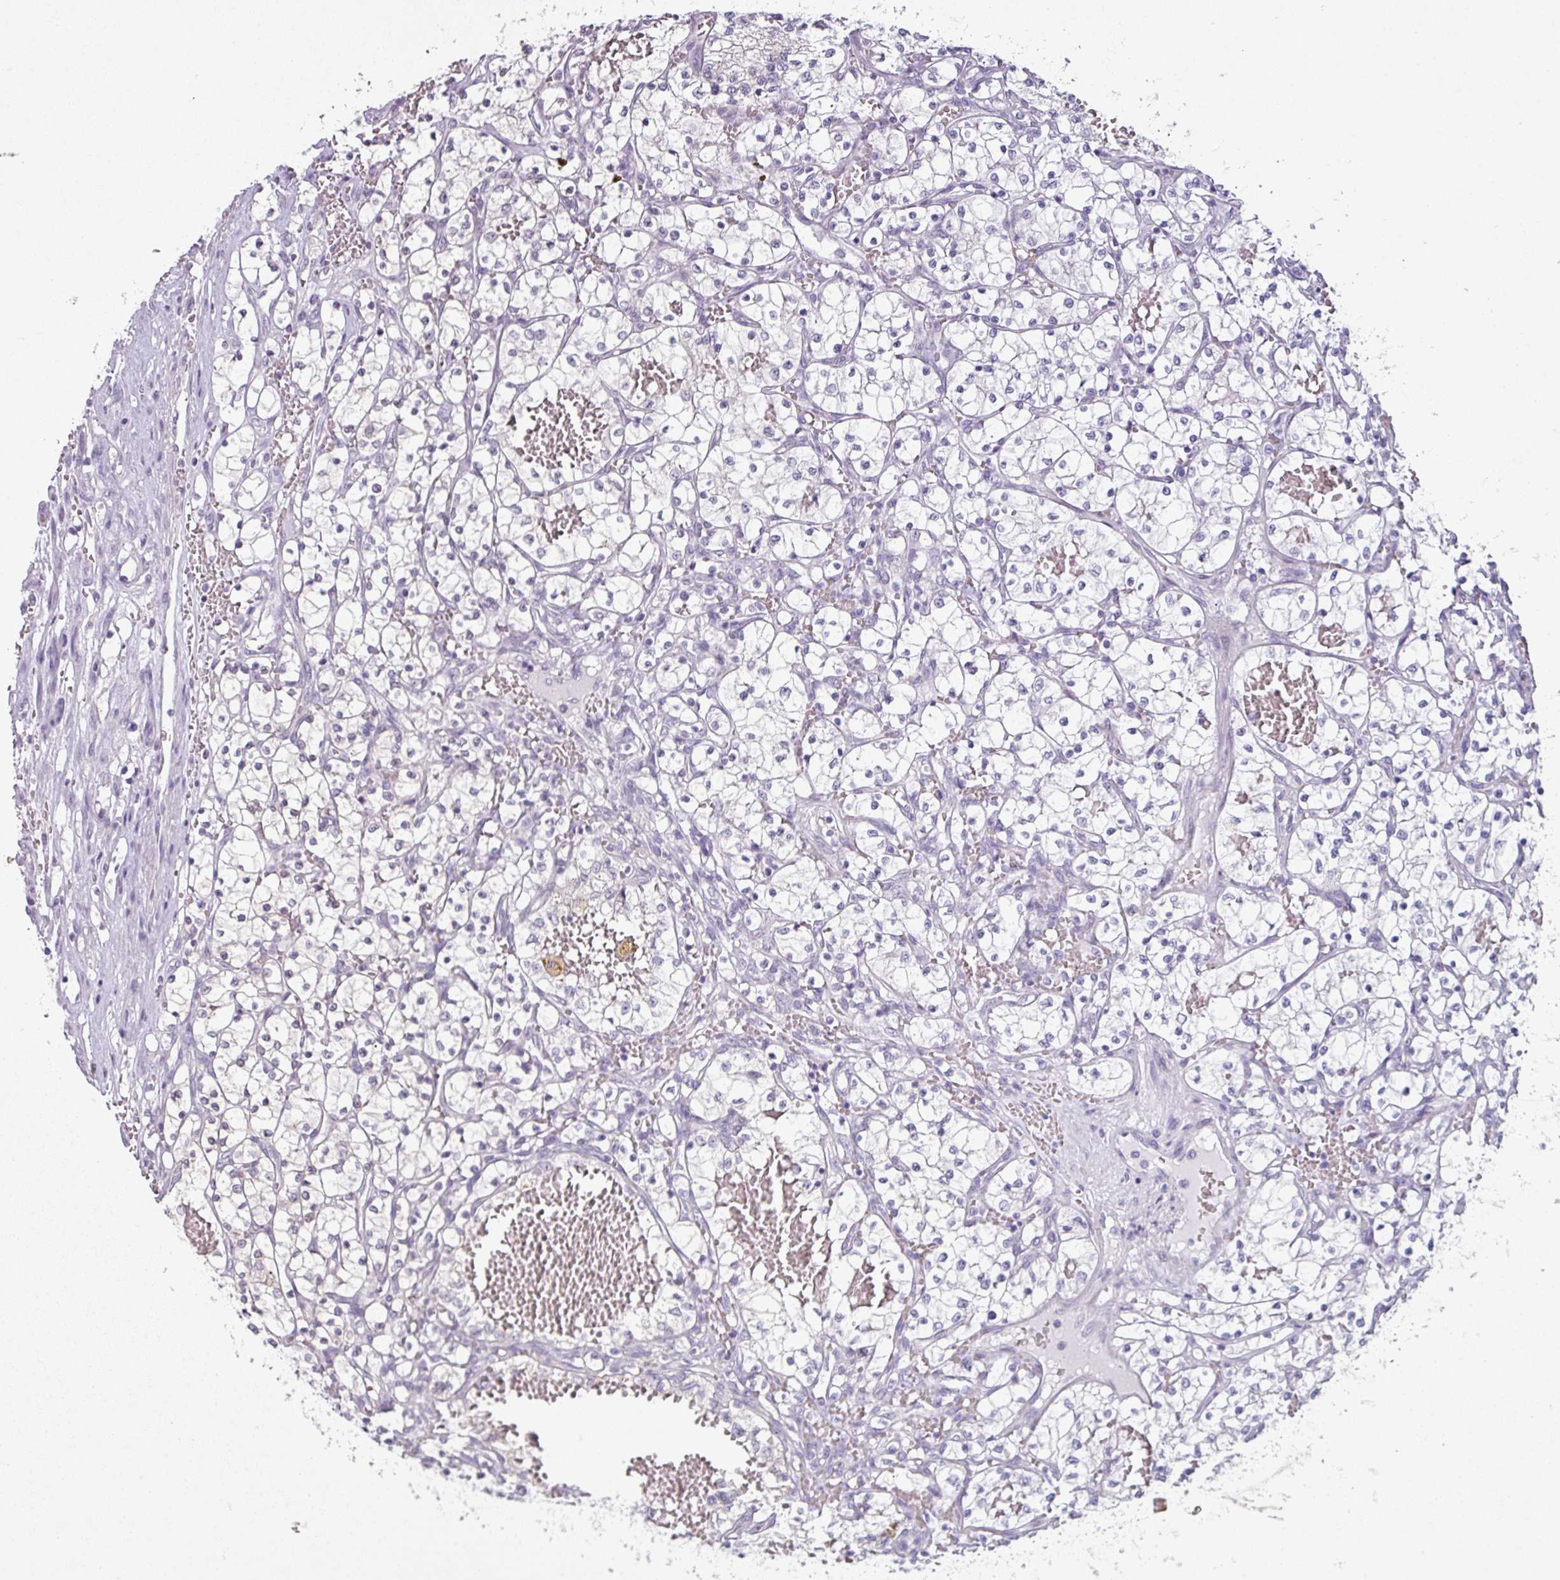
{"staining": {"intensity": "negative", "quantity": "none", "location": "none"}, "tissue": "renal cancer", "cell_type": "Tumor cells", "image_type": "cancer", "snomed": [{"axis": "morphology", "description": "Adenocarcinoma, NOS"}, {"axis": "topography", "description": "Kidney"}], "caption": "IHC image of human adenocarcinoma (renal) stained for a protein (brown), which reveals no positivity in tumor cells.", "gene": "TTLL12", "patient": {"sex": "female", "age": 69}}